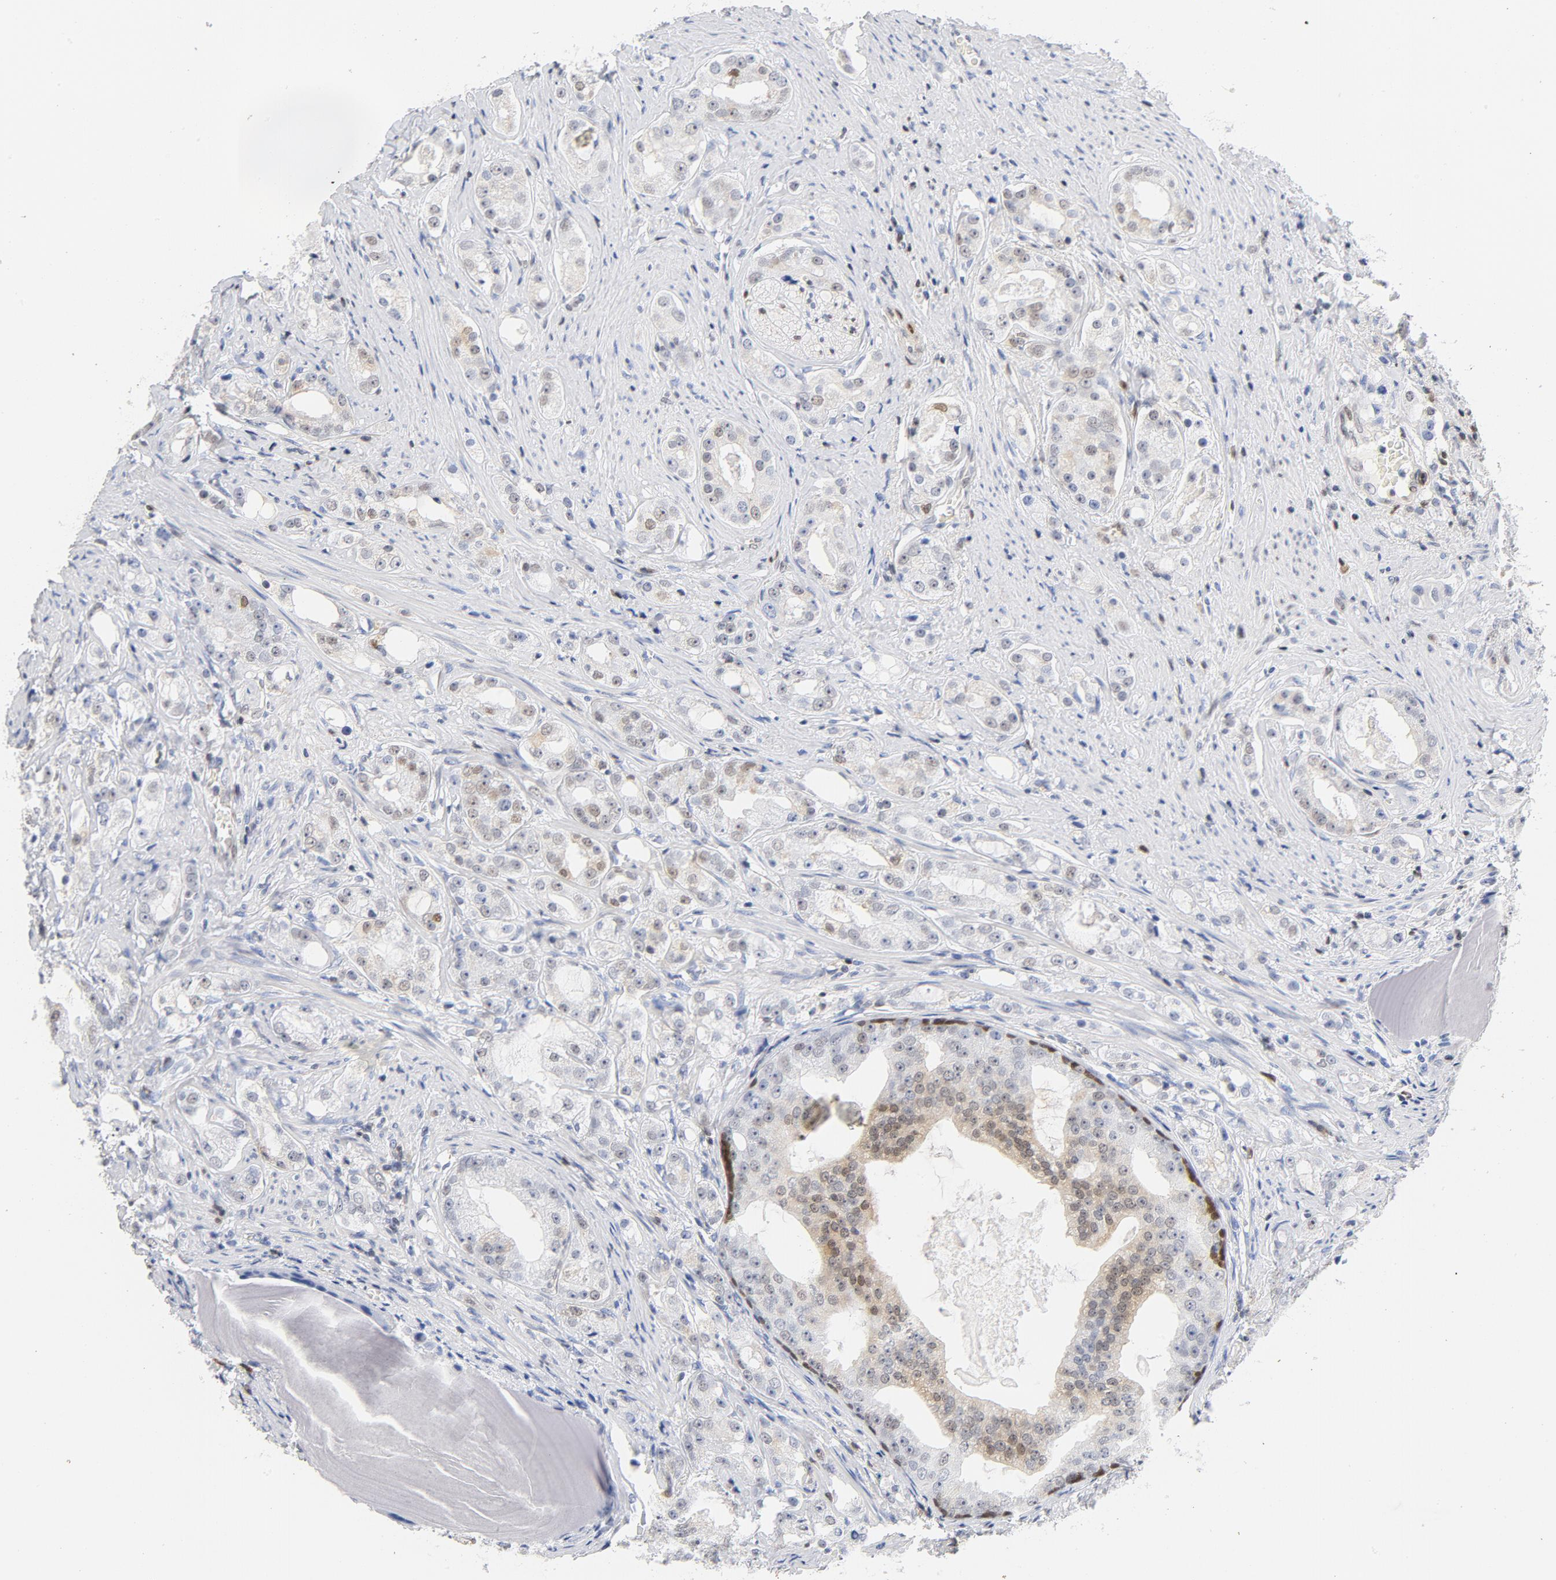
{"staining": {"intensity": "weak", "quantity": "<25%", "location": "cytoplasmic/membranous"}, "tissue": "prostate cancer", "cell_type": "Tumor cells", "image_type": "cancer", "snomed": [{"axis": "morphology", "description": "Adenocarcinoma, High grade"}, {"axis": "topography", "description": "Prostate"}], "caption": "Tumor cells show no significant protein staining in prostate cancer (adenocarcinoma (high-grade)). (Brightfield microscopy of DAB (3,3'-diaminobenzidine) immunohistochemistry (IHC) at high magnification).", "gene": "CDKN1B", "patient": {"sex": "male", "age": 68}}